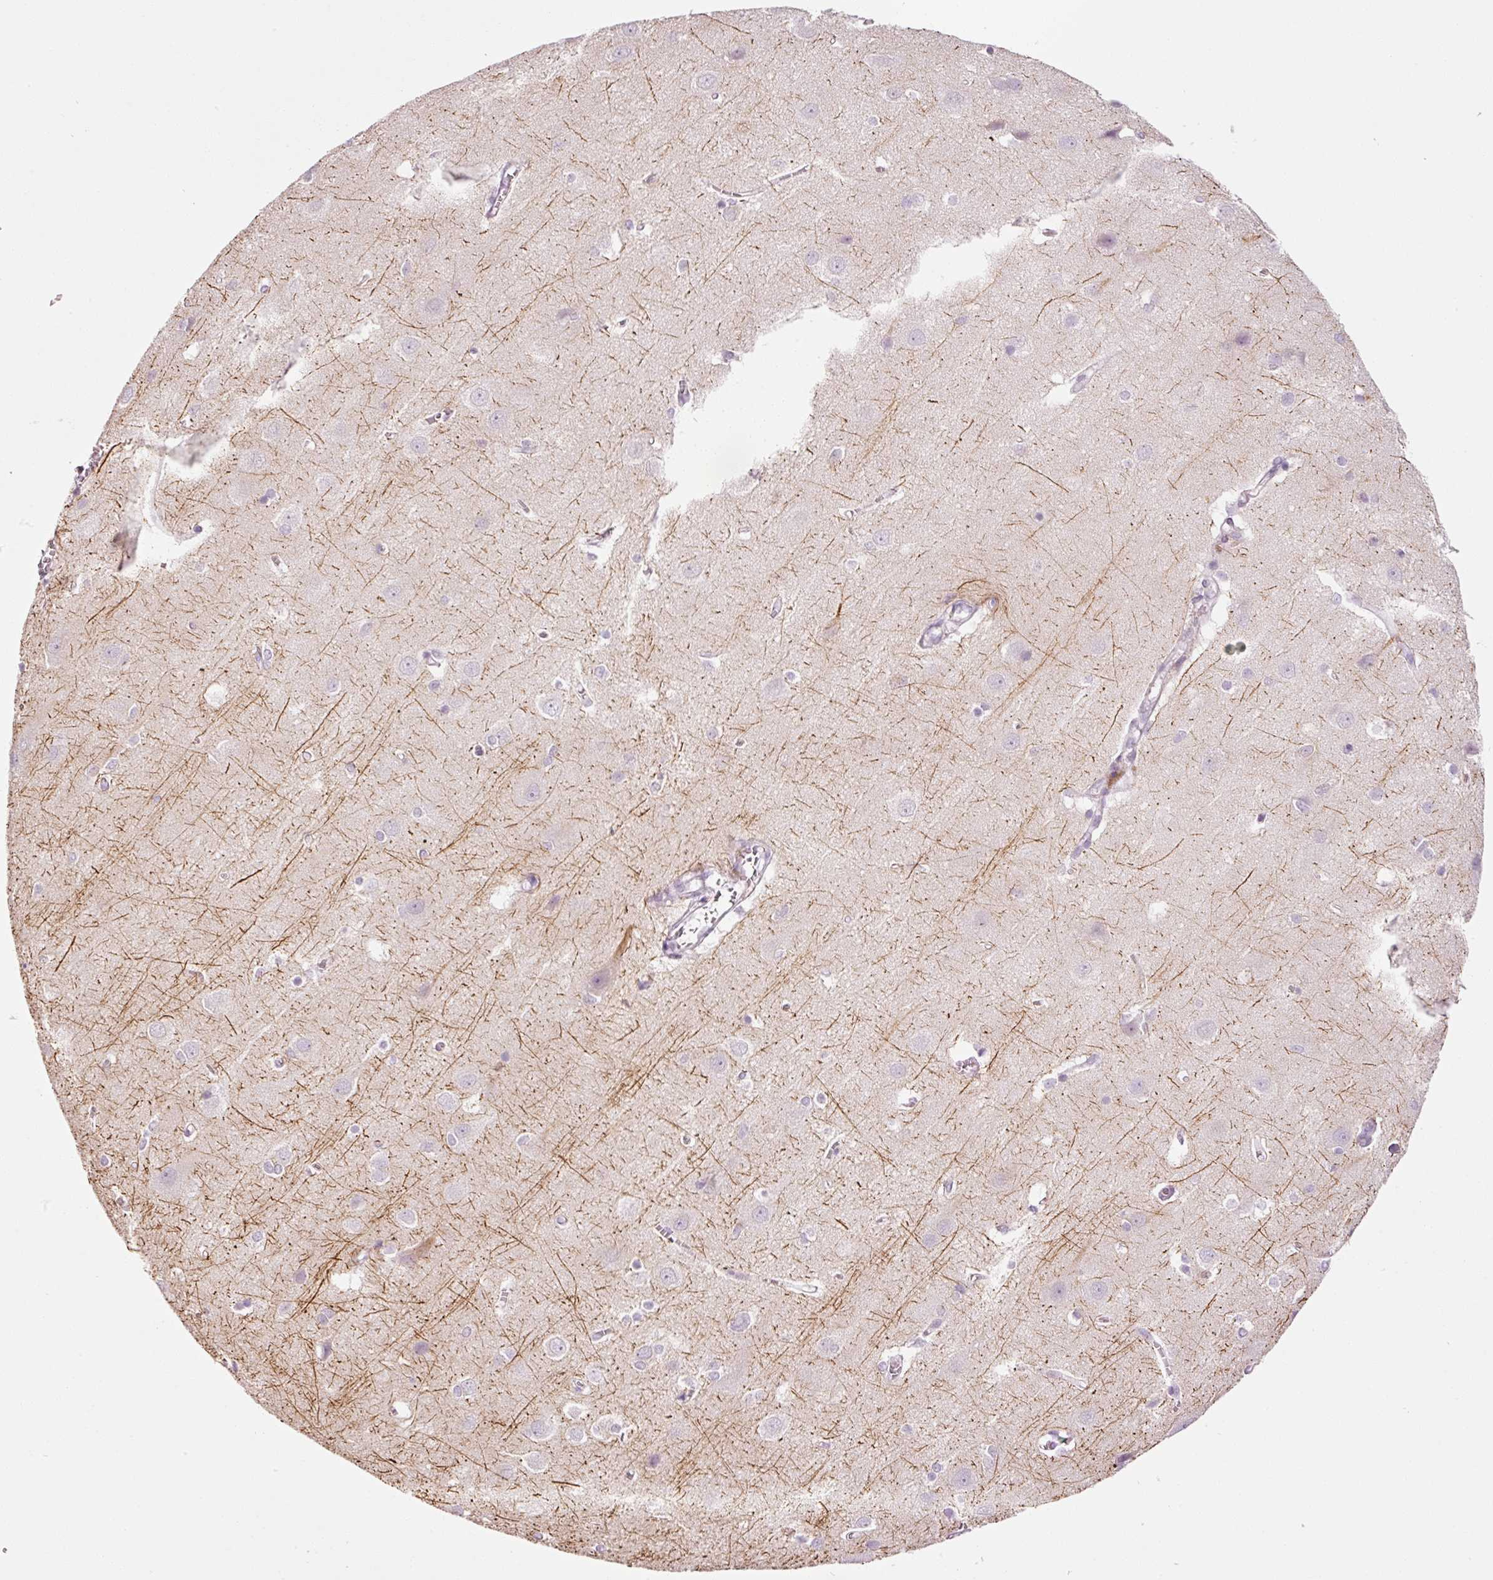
{"staining": {"intensity": "negative", "quantity": "none", "location": "none"}, "tissue": "cerebral cortex", "cell_type": "Endothelial cells", "image_type": "normal", "snomed": [{"axis": "morphology", "description": "Normal tissue, NOS"}, {"axis": "topography", "description": "Cerebral cortex"}], "caption": "Endothelial cells are negative for brown protein staining in normal cerebral cortex. (DAB immunohistochemistry, high magnification).", "gene": "ANKRD20A1", "patient": {"sex": "male", "age": 37}}